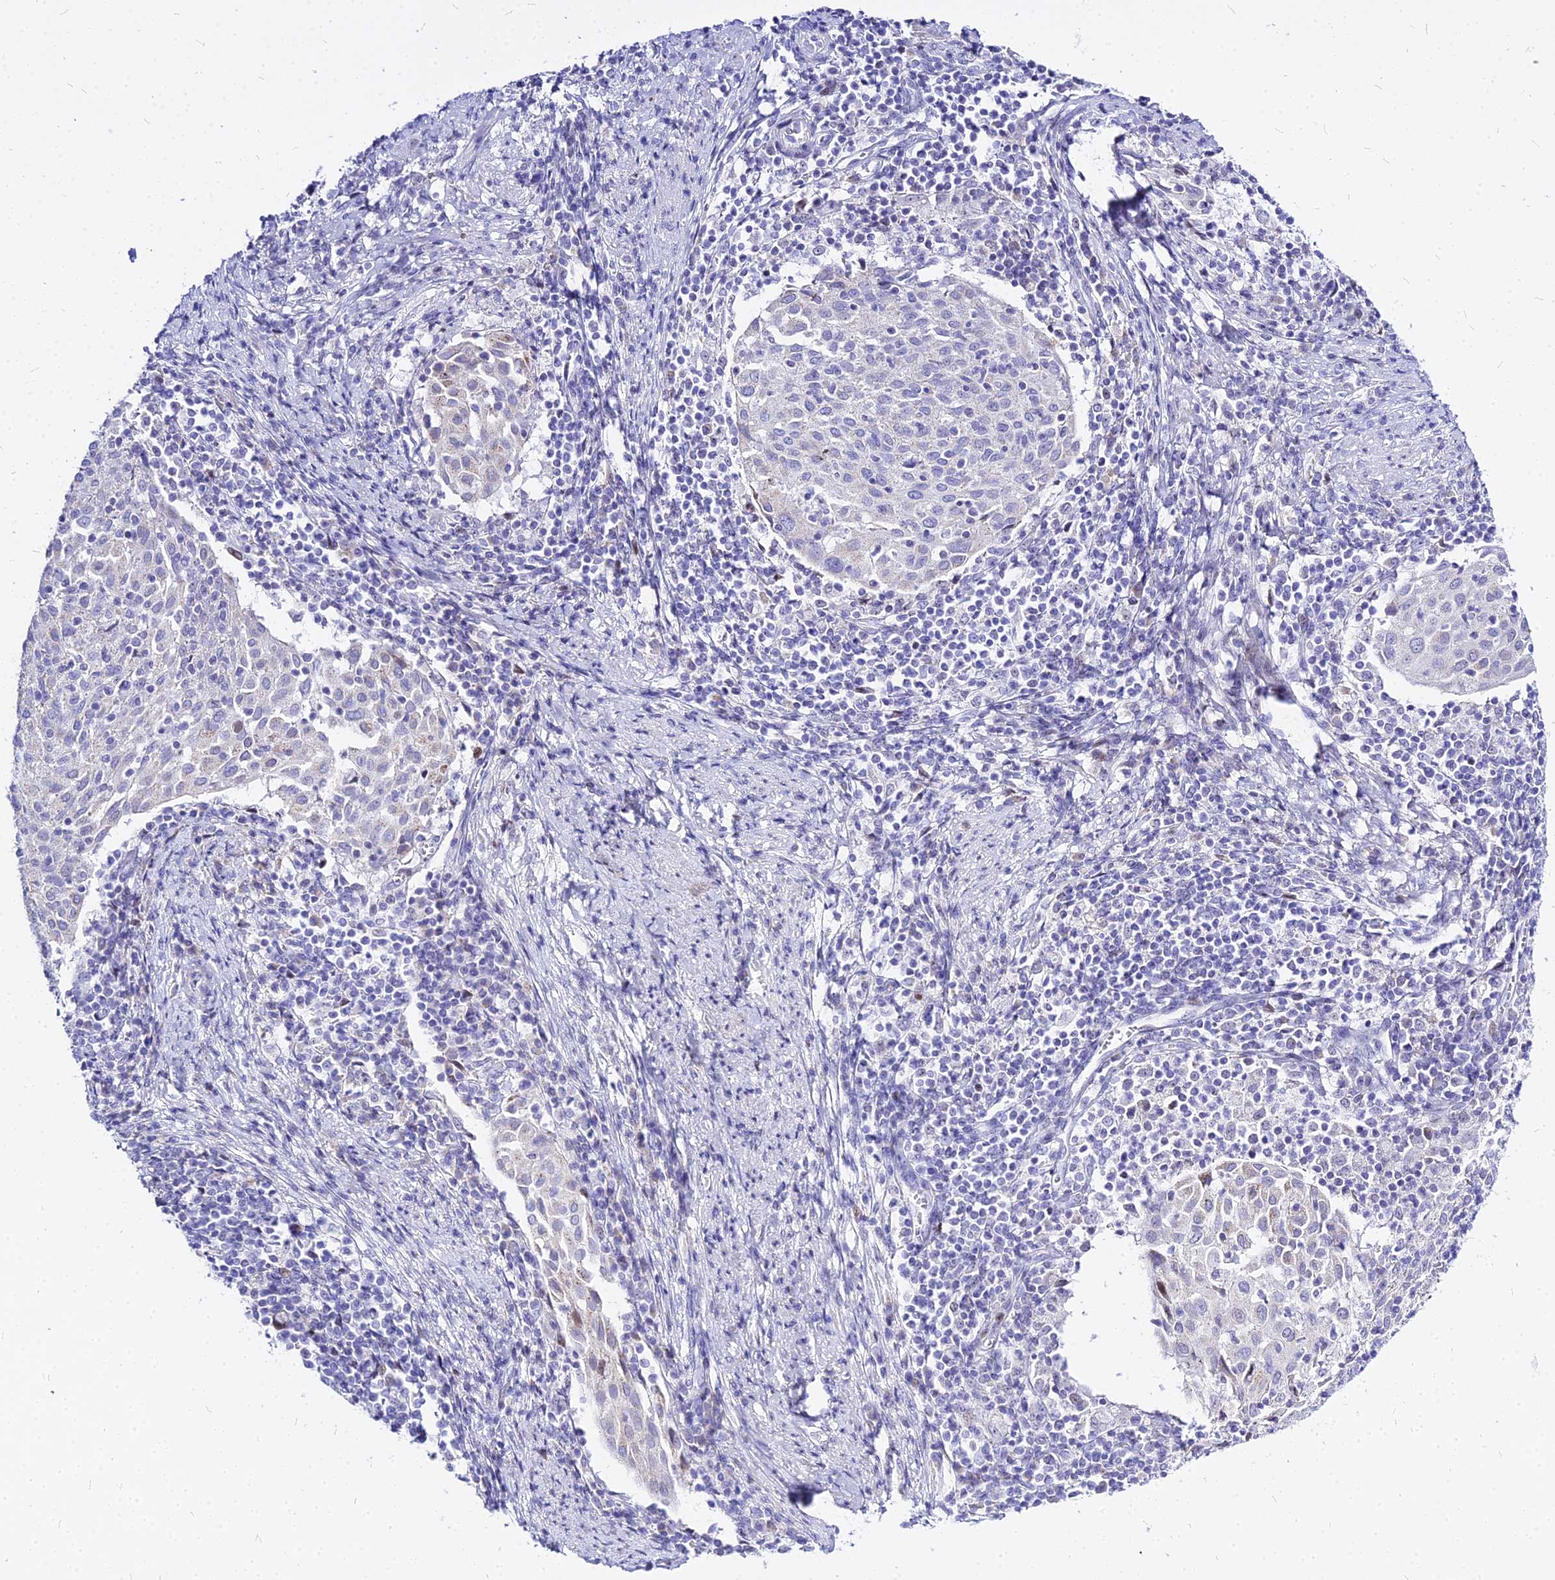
{"staining": {"intensity": "negative", "quantity": "none", "location": "none"}, "tissue": "cervical cancer", "cell_type": "Tumor cells", "image_type": "cancer", "snomed": [{"axis": "morphology", "description": "Squamous cell carcinoma, NOS"}, {"axis": "topography", "description": "Cervix"}], "caption": "Tumor cells show no significant expression in cervical squamous cell carcinoma. (Immunohistochemistry, brightfield microscopy, high magnification).", "gene": "CARD18", "patient": {"sex": "female", "age": 52}}